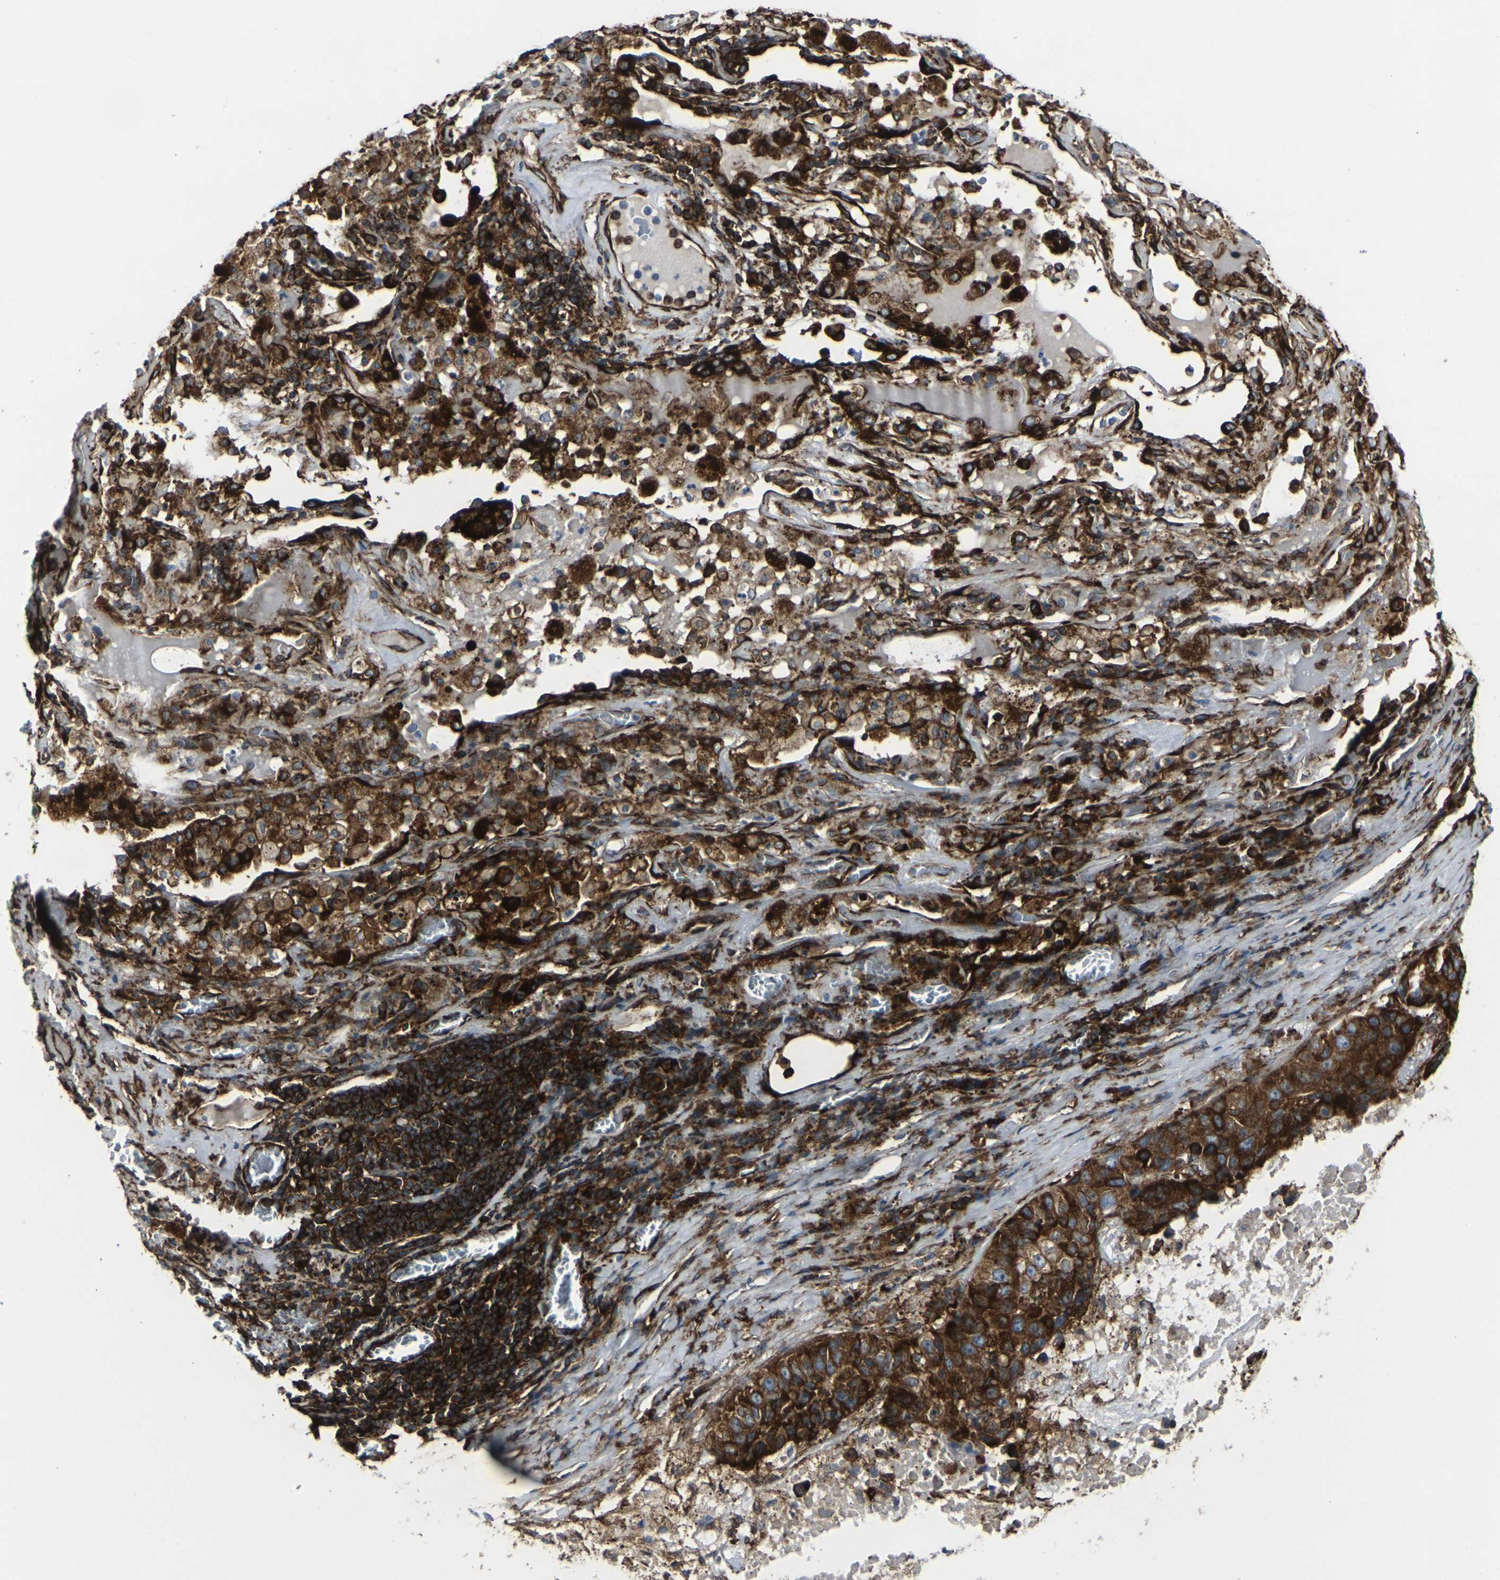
{"staining": {"intensity": "strong", "quantity": ">75%", "location": "cytoplasmic/membranous"}, "tissue": "lung cancer", "cell_type": "Tumor cells", "image_type": "cancer", "snomed": [{"axis": "morphology", "description": "Squamous cell carcinoma, NOS"}, {"axis": "topography", "description": "Lung"}], "caption": "The micrograph demonstrates immunohistochemical staining of lung cancer. There is strong cytoplasmic/membranous expression is identified in approximately >75% of tumor cells. (DAB (3,3'-diaminobenzidine) IHC, brown staining for protein, blue staining for nuclei).", "gene": "MARCHF2", "patient": {"sex": "male", "age": 57}}